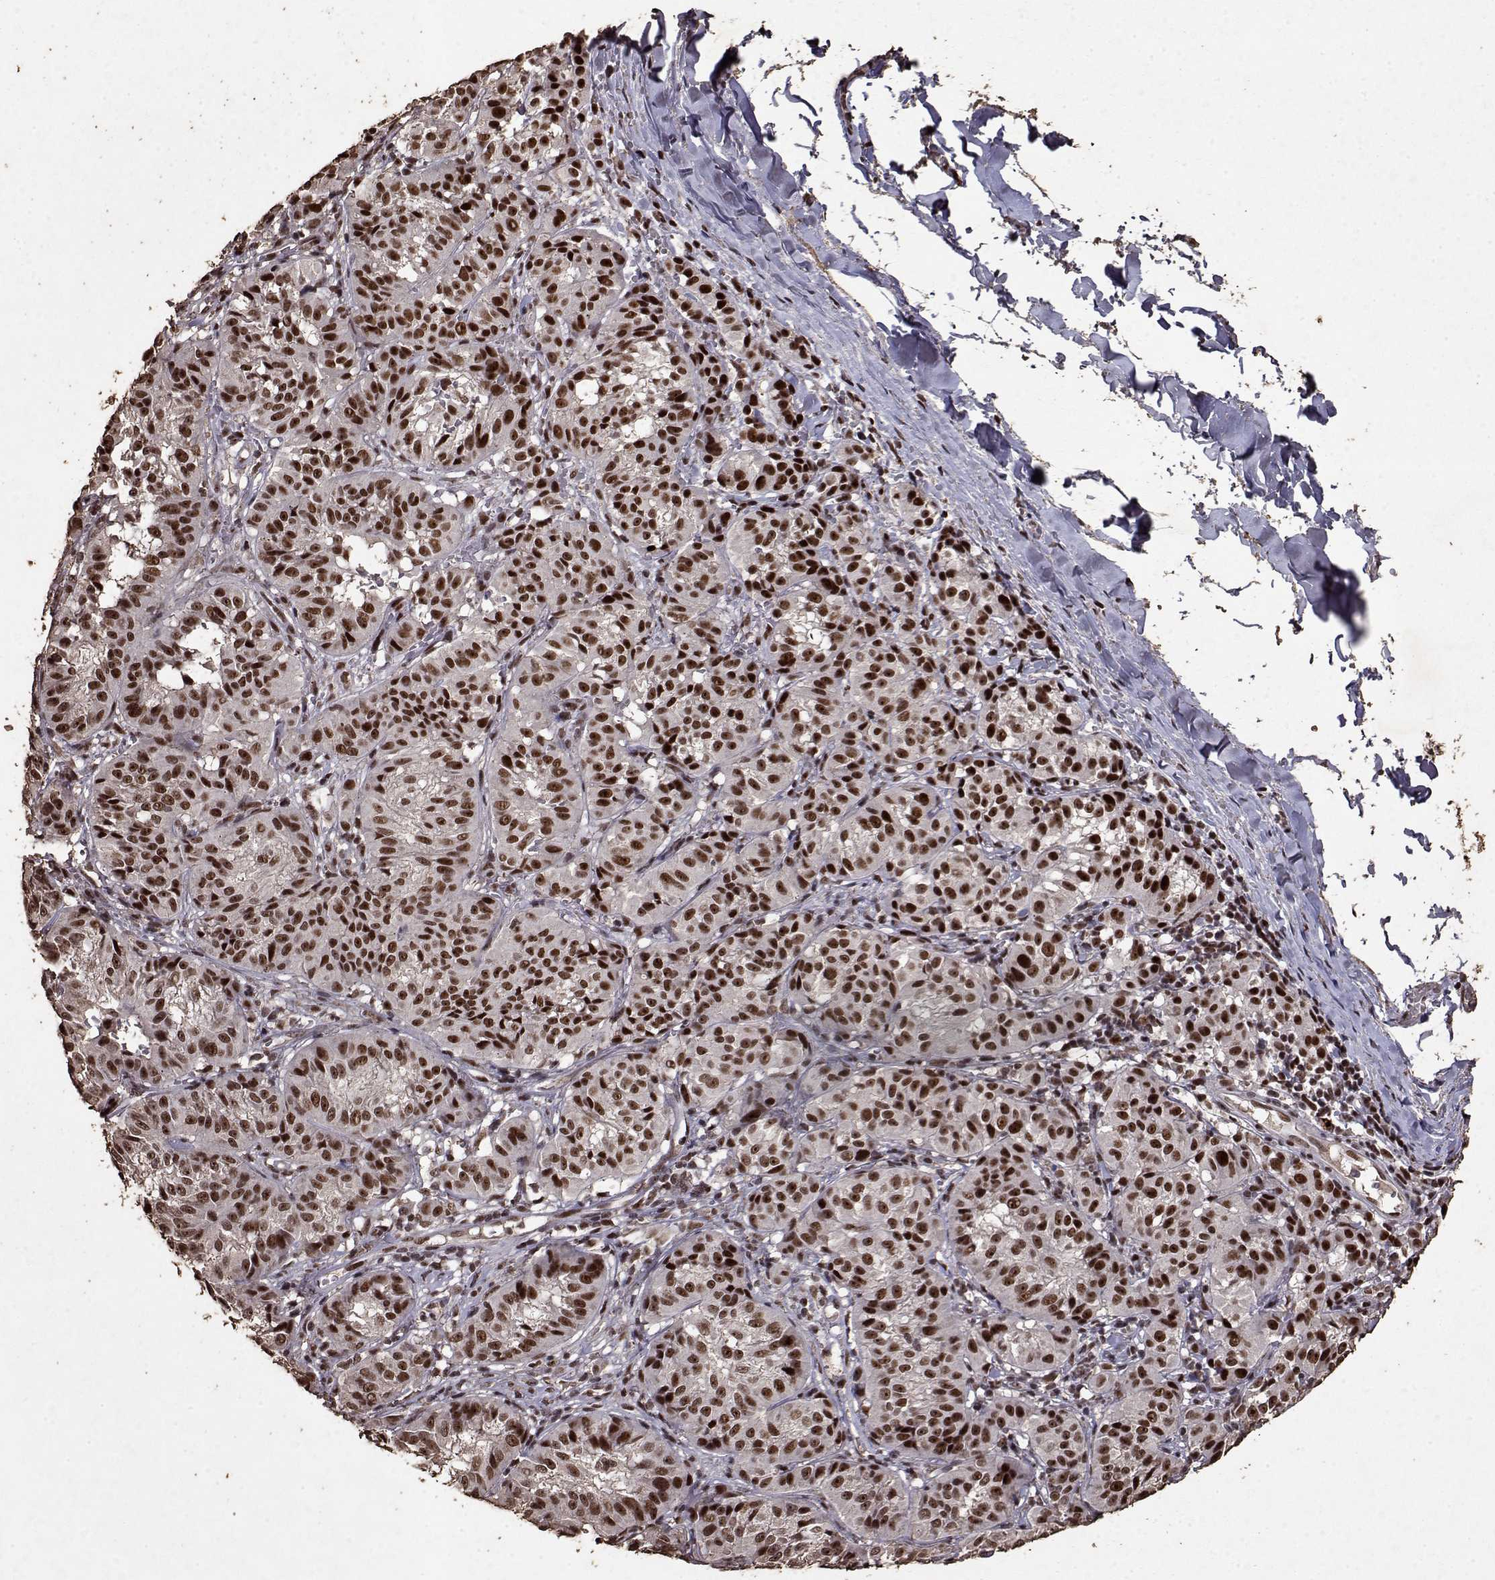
{"staining": {"intensity": "strong", "quantity": ">75%", "location": "nuclear"}, "tissue": "melanoma", "cell_type": "Tumor cells", "image_type": "cancer", "snomed": [{"axis": "morphology", "description": "Malignant melanoma, NOS"}, {"axis": "topography", "description": "Skin"}], "caption": "Melanoma stained with DAB IHC displays high levels of strong nuclear expression in about >75% of tumor cells.", "gene": "TOE1", "patient": {"sex": "female", "age": 72}}